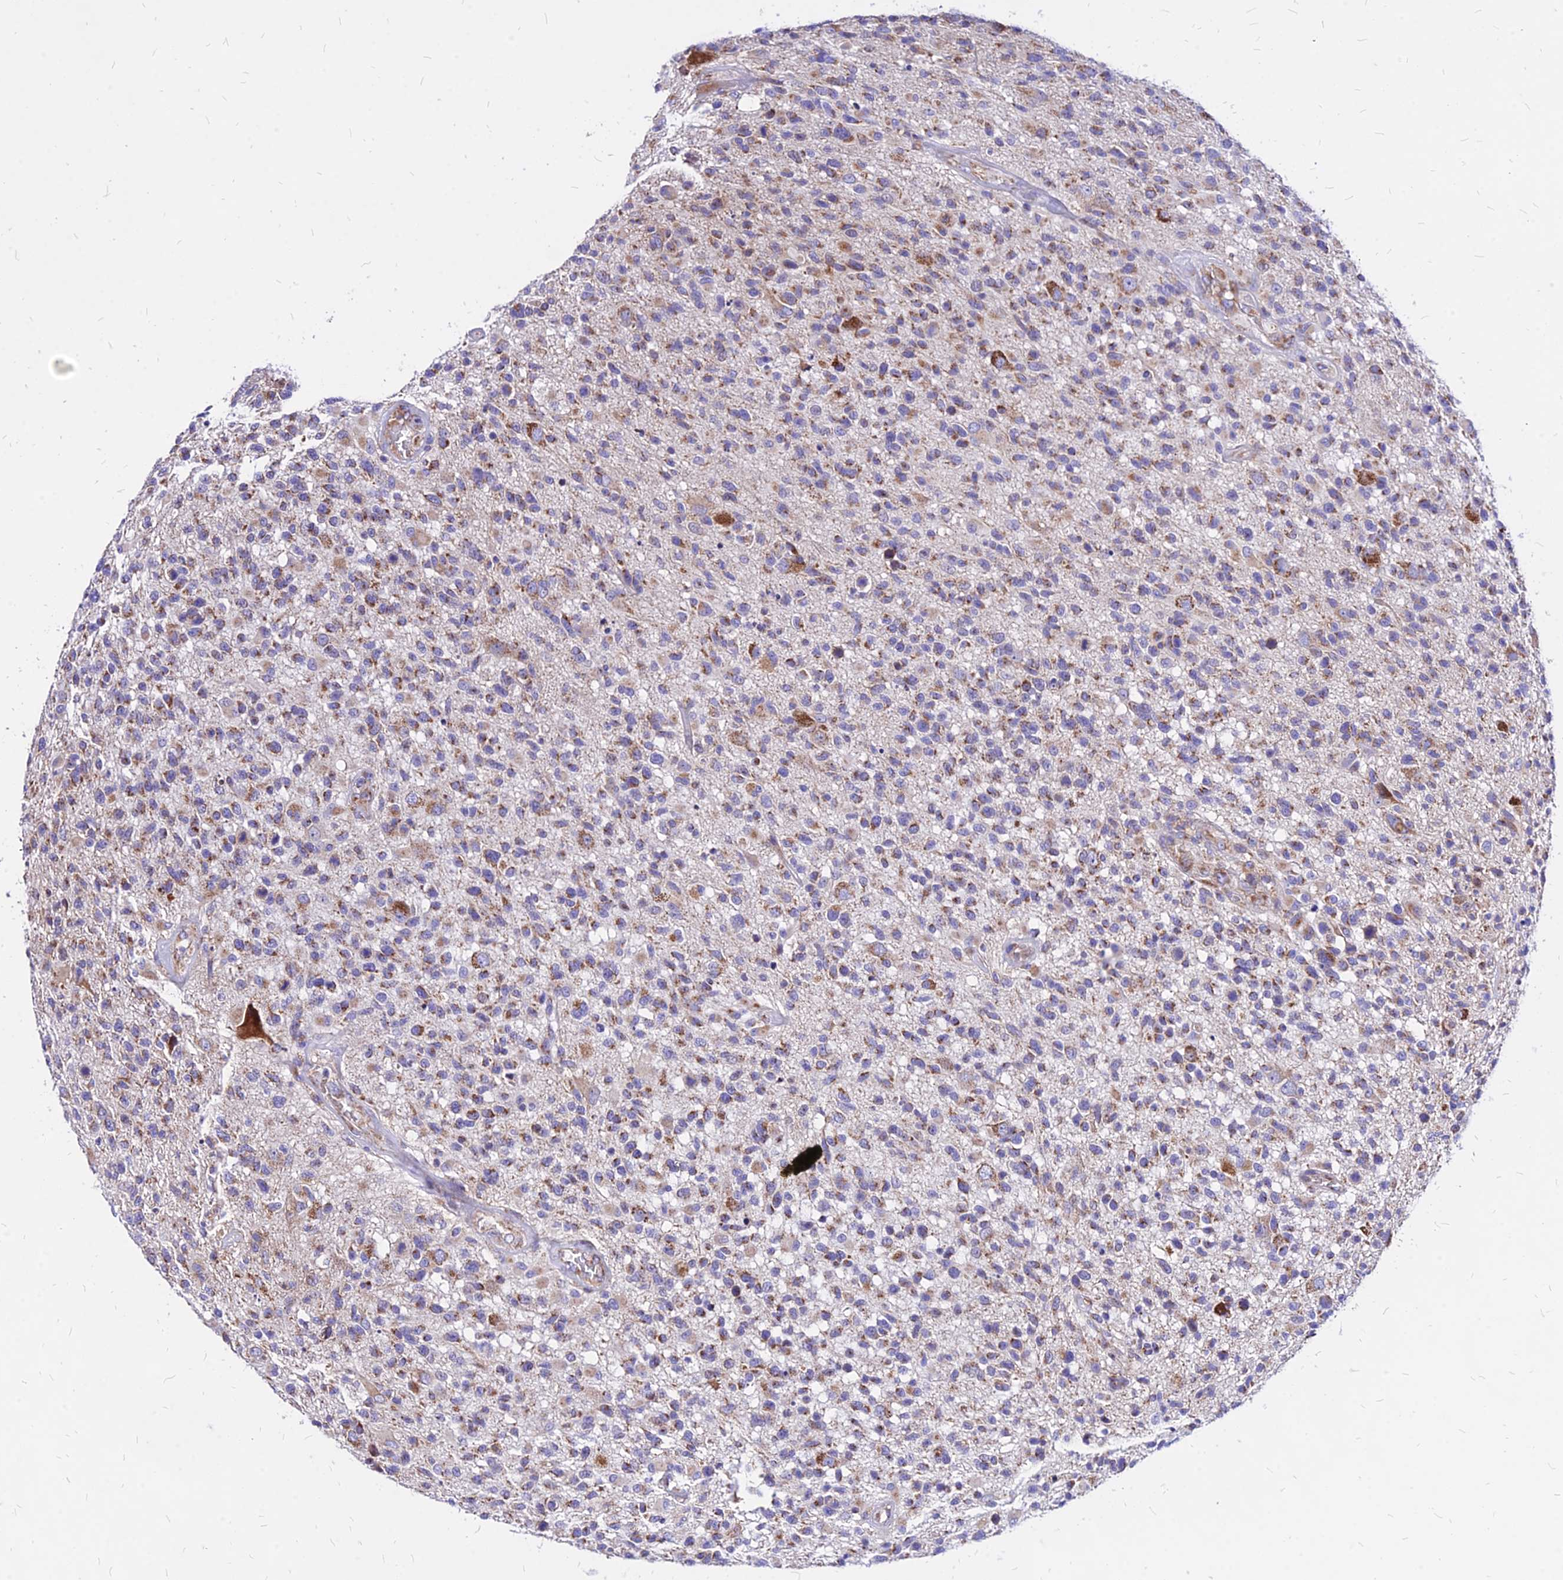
{"staining": {"intensity": "moderate", "quantity": "25%-75%", "location": "cytoplasmic/membranous"}, "tissue": "glioma", "cell_type": "Tumor cells", "image_type": "cancer", "snomed": [{"axis": "morphology", "description": "Glioma, malignant, High grade"}, {"axis": "morphology", "description": "Glioblastoma, NOS"}, {"axis": "topography", "description": "Brain"}], "caption": "Protein expression by immunohistochemistry reveals moderate cytoplasmic/membranous staining in approximately 25%-75% of tumor cells in glioma.", "gene": "MRPL3", "patient": {"sex": "male", "age": 60}}